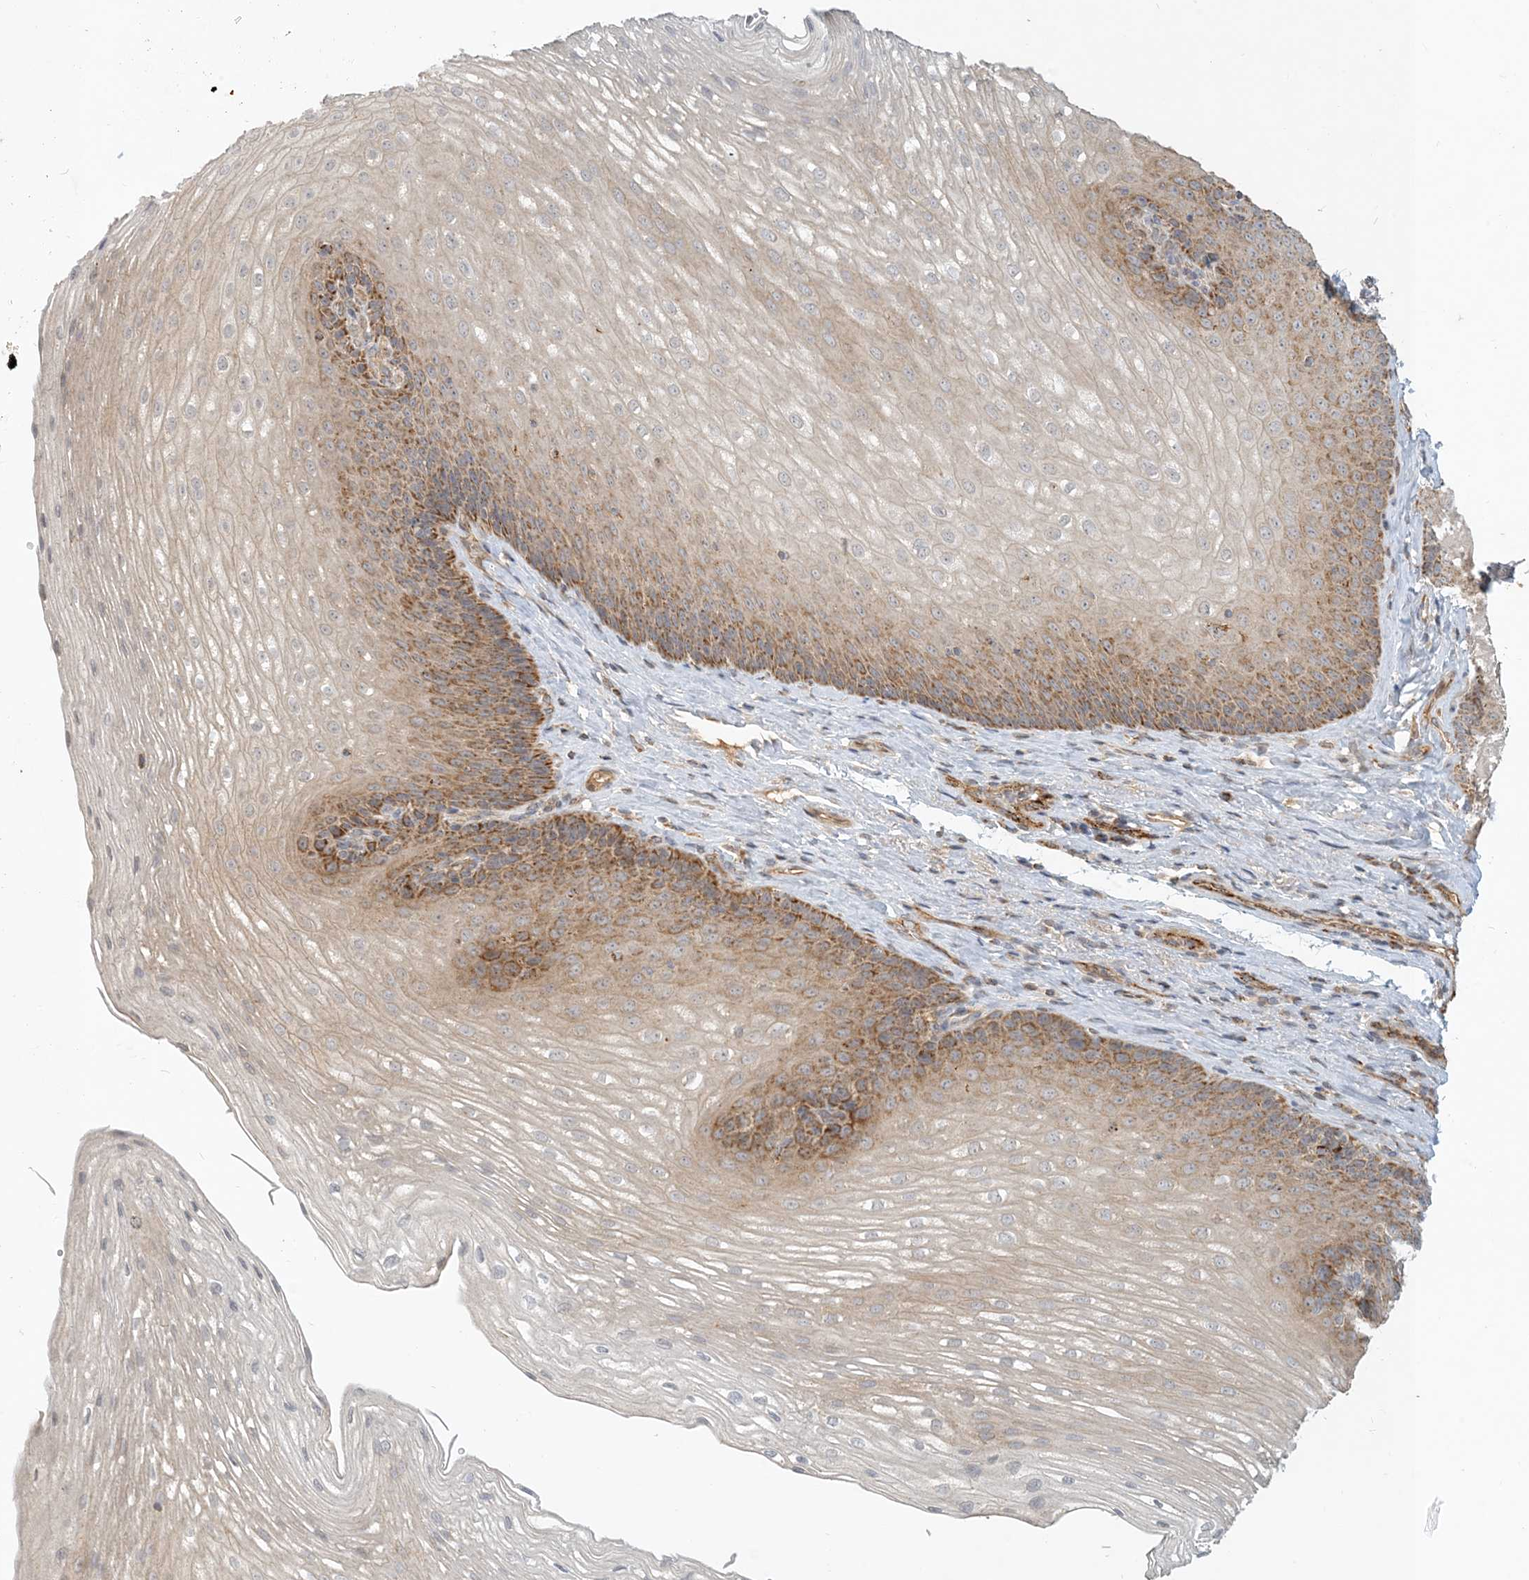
{"staining": {"intensity": "moderate", "quantity": "25%-75%", "location": "cytoplasmic/membranous"}, "tissue": "esophagus", "cell_type": "Squamous epithelial cells", "image_type": "normal", "snomed": [{"axis": "morphology", "description": "Normal tissue, NOS"}, {"axis": "topography", "description": "Esophagus"}], "caption": "Immunohistochemistry staining of normal esophagus, which displays medium levels of moderate cytoplasmic/membranous expression in approximately 25%-75% of squamous epithelial cells indicating moderate cytoplasmic/membranous protein positivity. The staining was performed using DAB (brown) for protein detection and nuclei were counterstained in hematoxylin (blue).", "gene": "ZBTB3", "patient": {"sex": "female", "age": 66}}